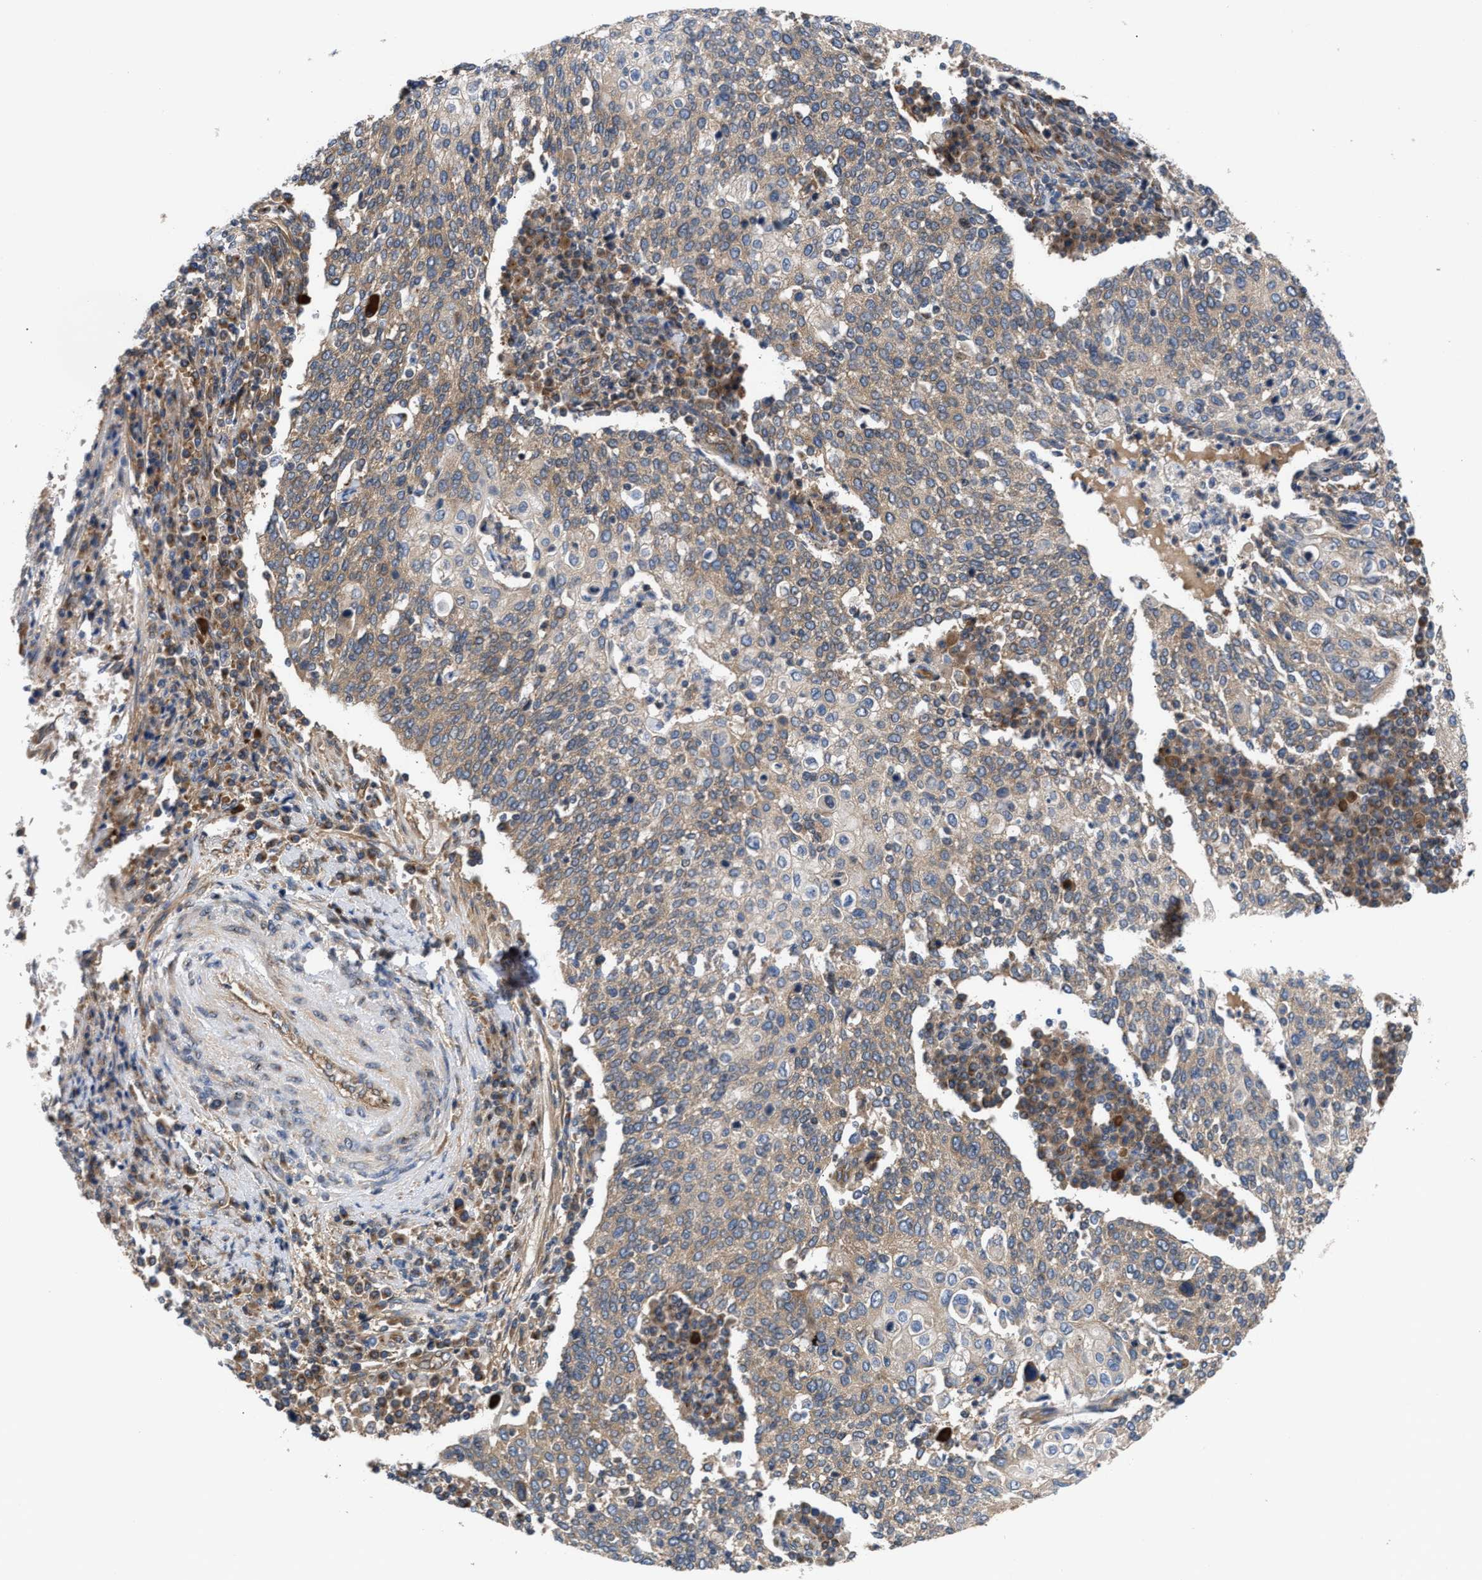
{"staining": {"intensity": "moderate", "quantity": ">75%", "location": "cytoplasmic/membranous"}, "tissue": "cervical cancer", "cell_type": "Tumor cells", "image_type": "cancer", "snomed": [{"axis": "morphology", "description": "Squamous cell carcinoma, NOS"}, {"axis": "topography", "description": "Cervix"}], "caption": "Protein staining of cervical squamous cell carcinoma tissue shows moderate cytoplasmic/membranous positivity in approximately >75% of tumor cells.", "gene": "LAPTM4B", "patient": {"sex": "female", "age": 40}}